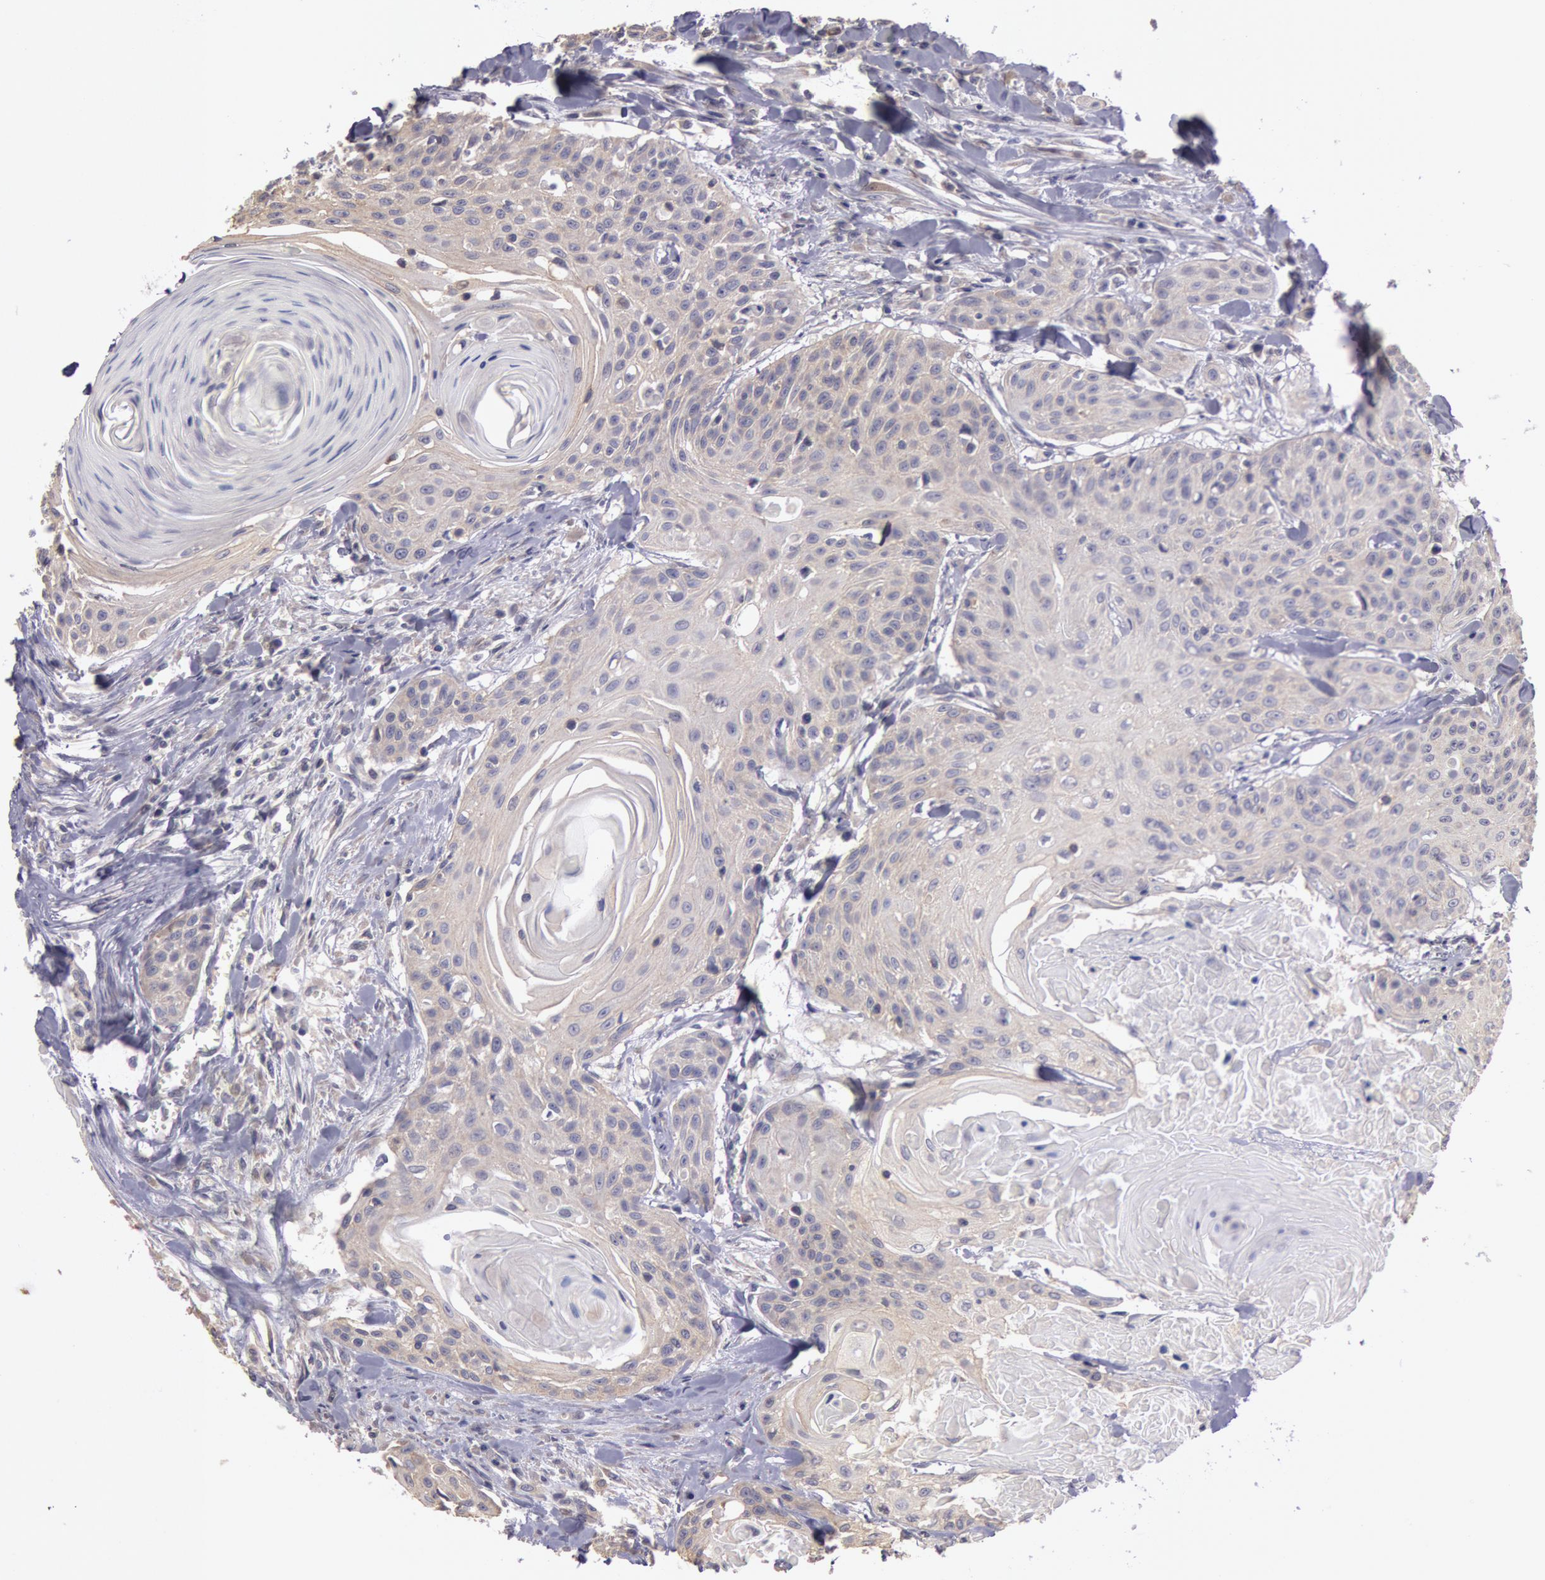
{"staining": {"intensity": "weak", "quantity": ">75%", "location": "cytoplasmic/membranous"}, "tissue": "head and neck cancer", "cell_type": "Tumor cells", "image_type": "cancer", "snomed": [{"axis": "morphology", "description": "Squamous cell carcinoma, NOS"}, {"axis": "morphology", "description": "Squamous cell carcinoma, metastatic, NOS"}, {"axis": "topography", "description": "Lymph node"}, {"axis": "topography", "description": "Salivary gland"}, {"axis": "topography", "description": "Head-Neck"}], "caption": "The immunohistochemical stain shows weak cytoplasmic/membranous staining in tumor cells of head and neck cancer (squamous cell carcinoma) tissue.", "gene": "NMT2", "patient": {"sex": "female", "age": 74}}